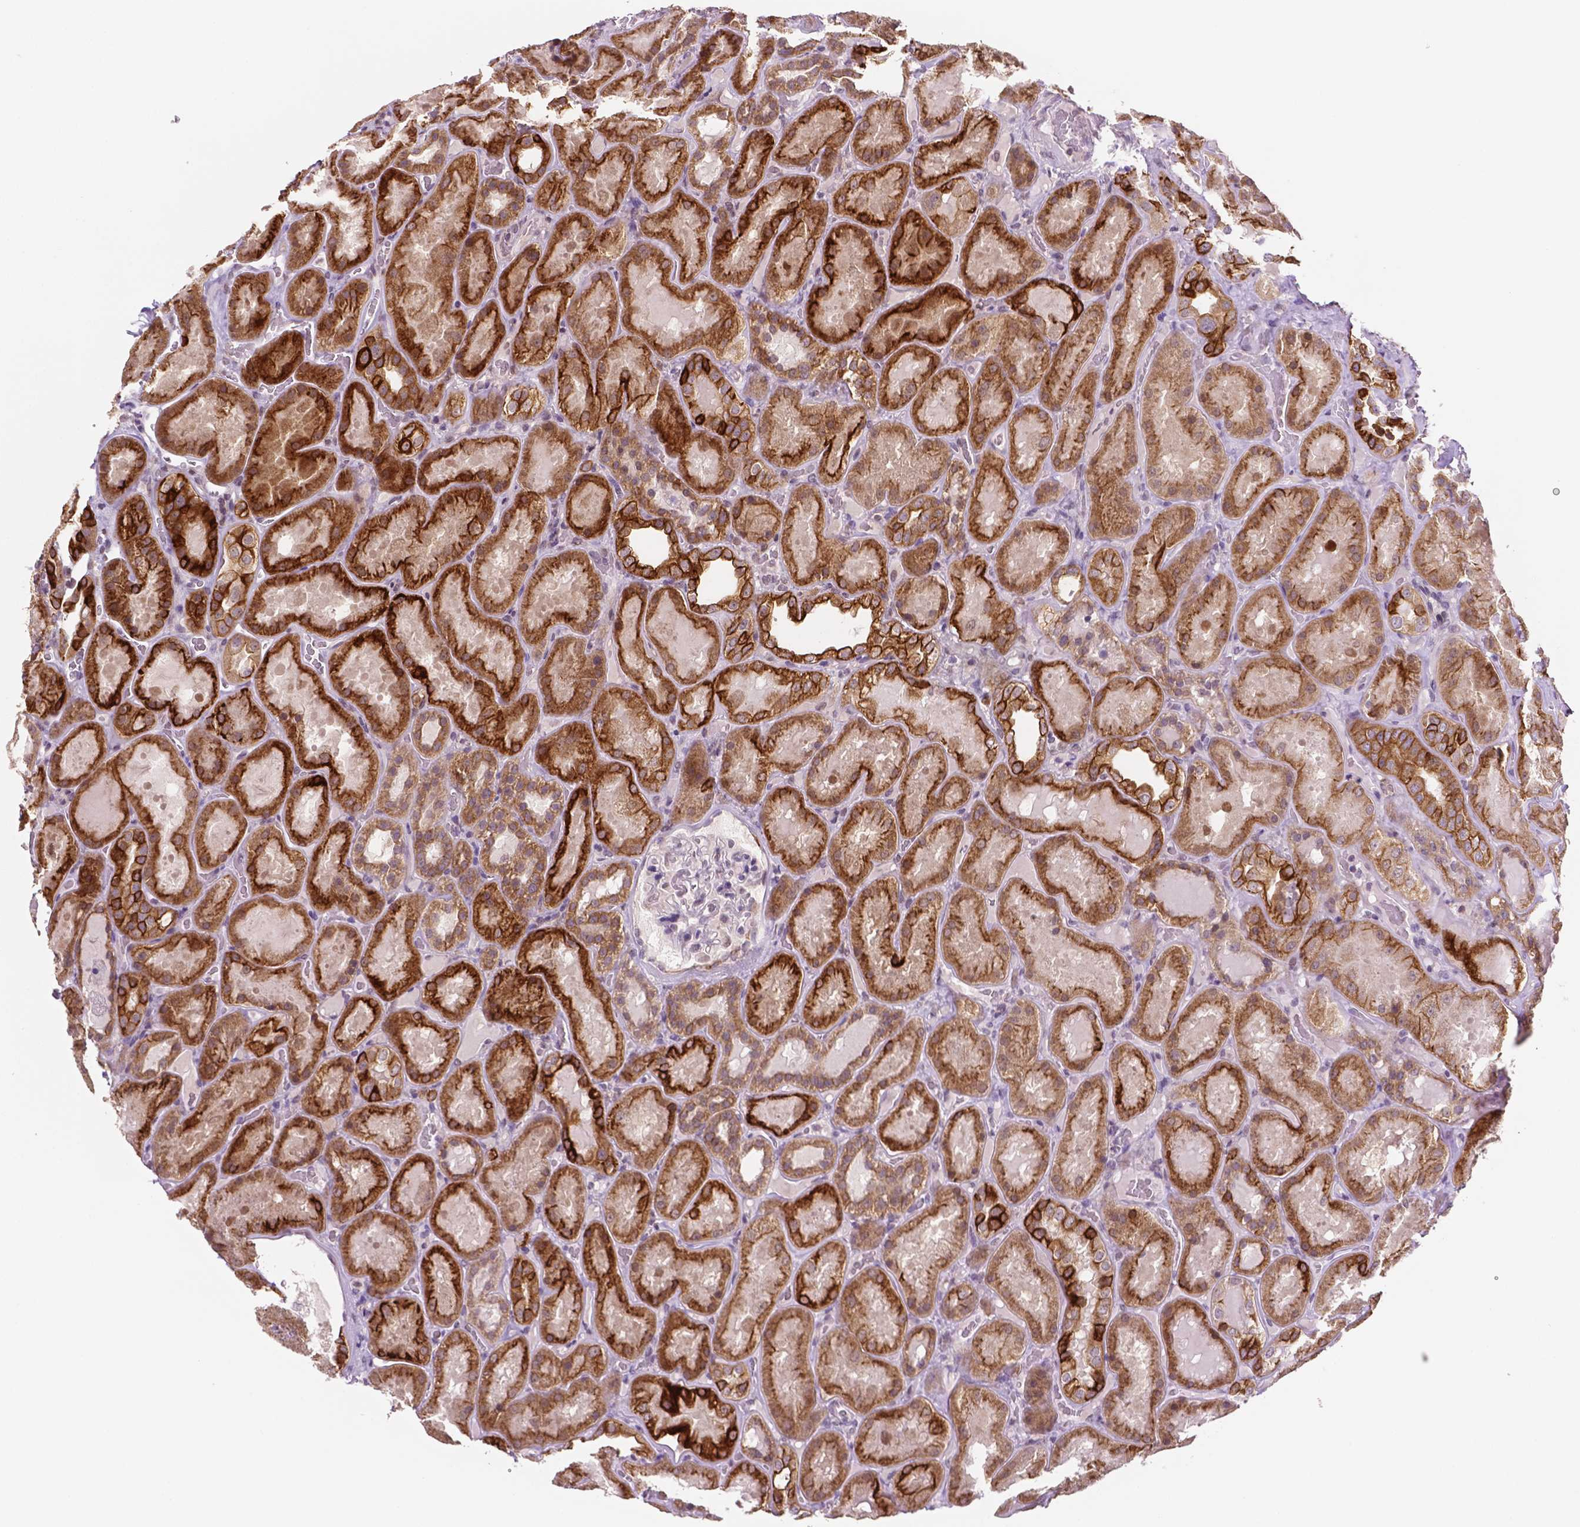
{"staining": {"intensity": "negative", "quantity": "none", "location": "none"}, "tissue": "kidney", "cell_type": "Cells in glomeruli", "image_type": "normal", "snomed": [{"axis": "morphology", "description": "Normal tissue, NOS"}, {"axis": "topography", "description": "Kidney"}], "caption": "Immunohistochemical staining of unremarkable human kidney demonstrates no significant positivity in cells in glomeruli.", "gene": "SHLD3", "patient": {"sex": "male", "age": 73}}